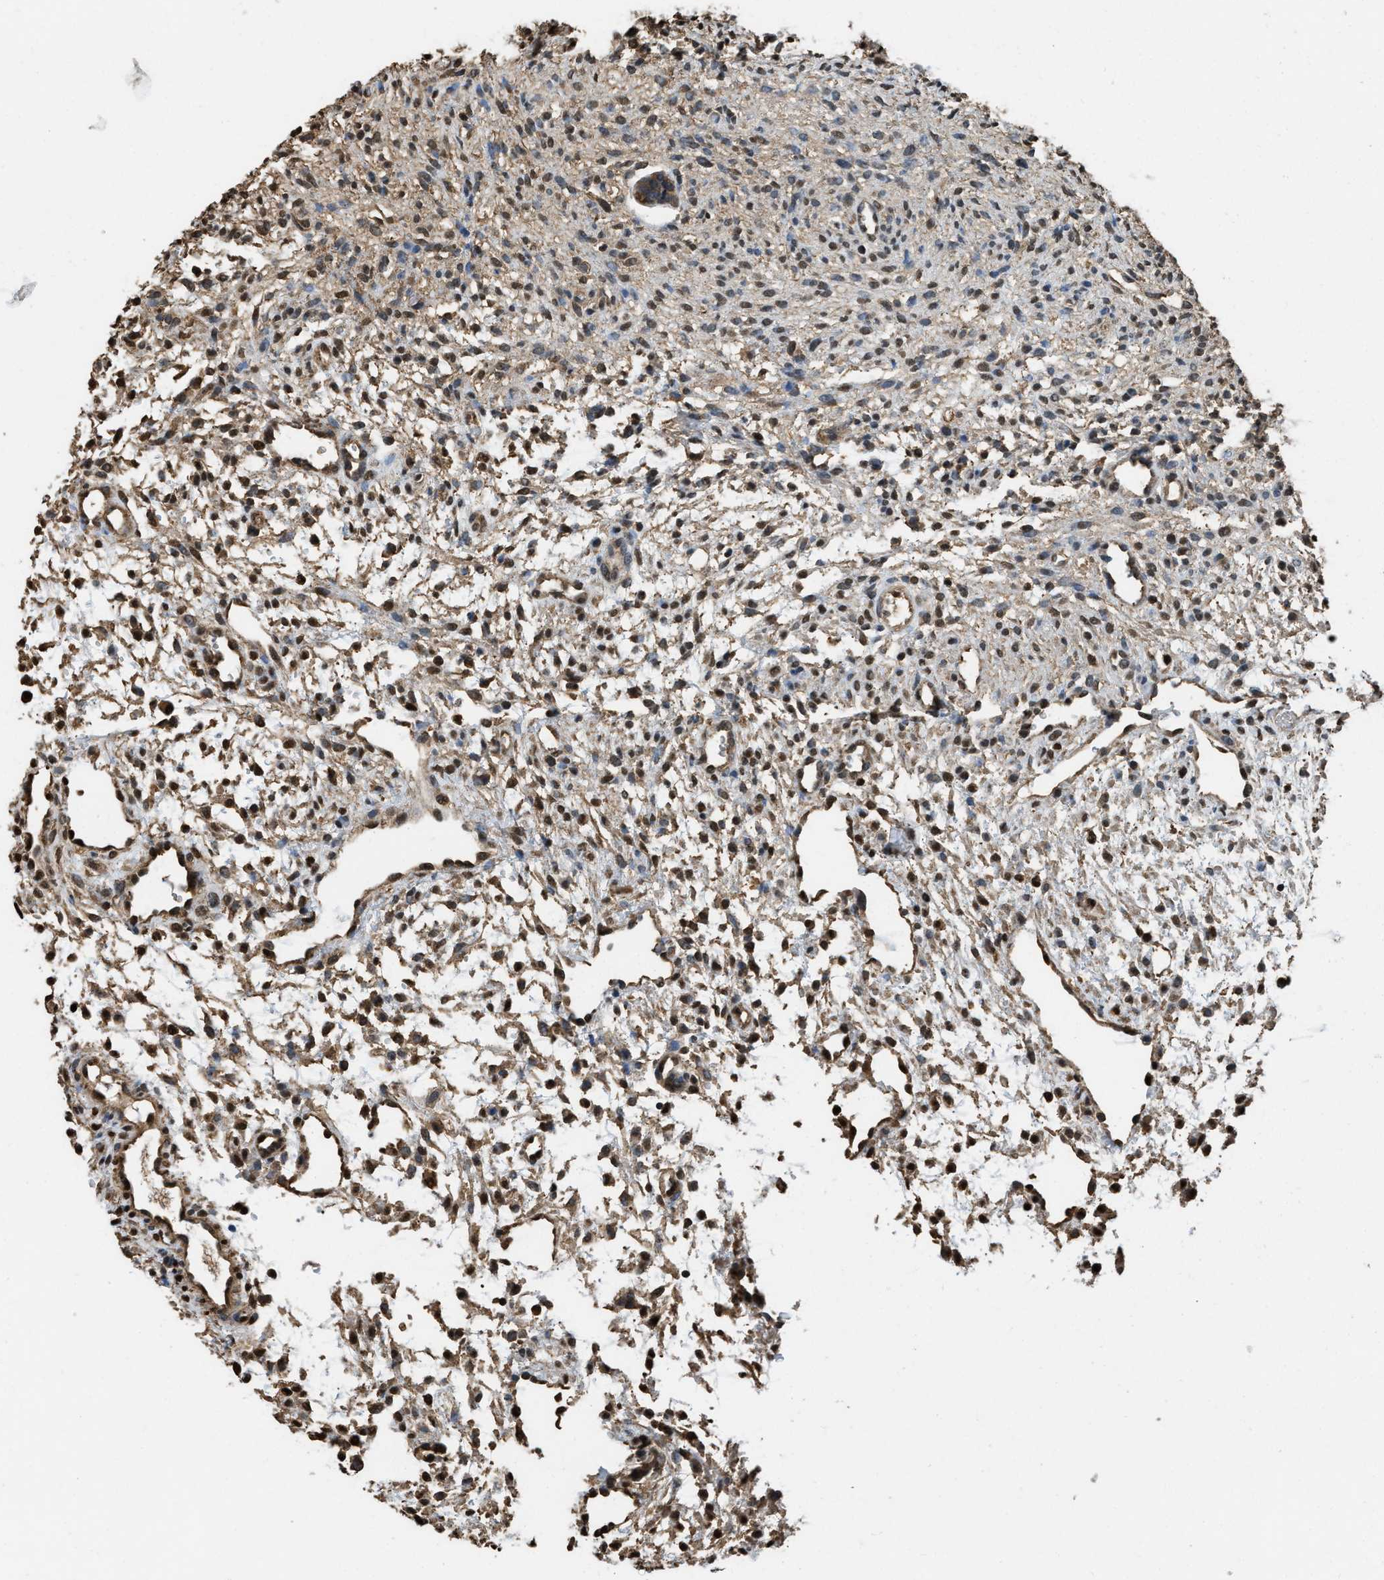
{"staining": {"intensity": "strong", "quantity": "<25%", "location": "nuclear"}, "tissue": "ovary", "cell_type": "Ovarian stroma cells", "image_type": "normal", "snomed": [{"axis": "morphology", "description": "Normal tissue, NOS"}, {"axis": "morphology", "description": "Cyst, NOS"}, {"axis": "topography", "description": "Ovary"}], "caption": "Protein analysis of unremarkable ovary demonstrates strong nuclear expression in about <25% of ovarian stroma cells. (brown staining indicates protein expression, while blue staining denotes nuclei).", "gene": "GAPDH", "patient": {"sex": "female", "age": 18}}